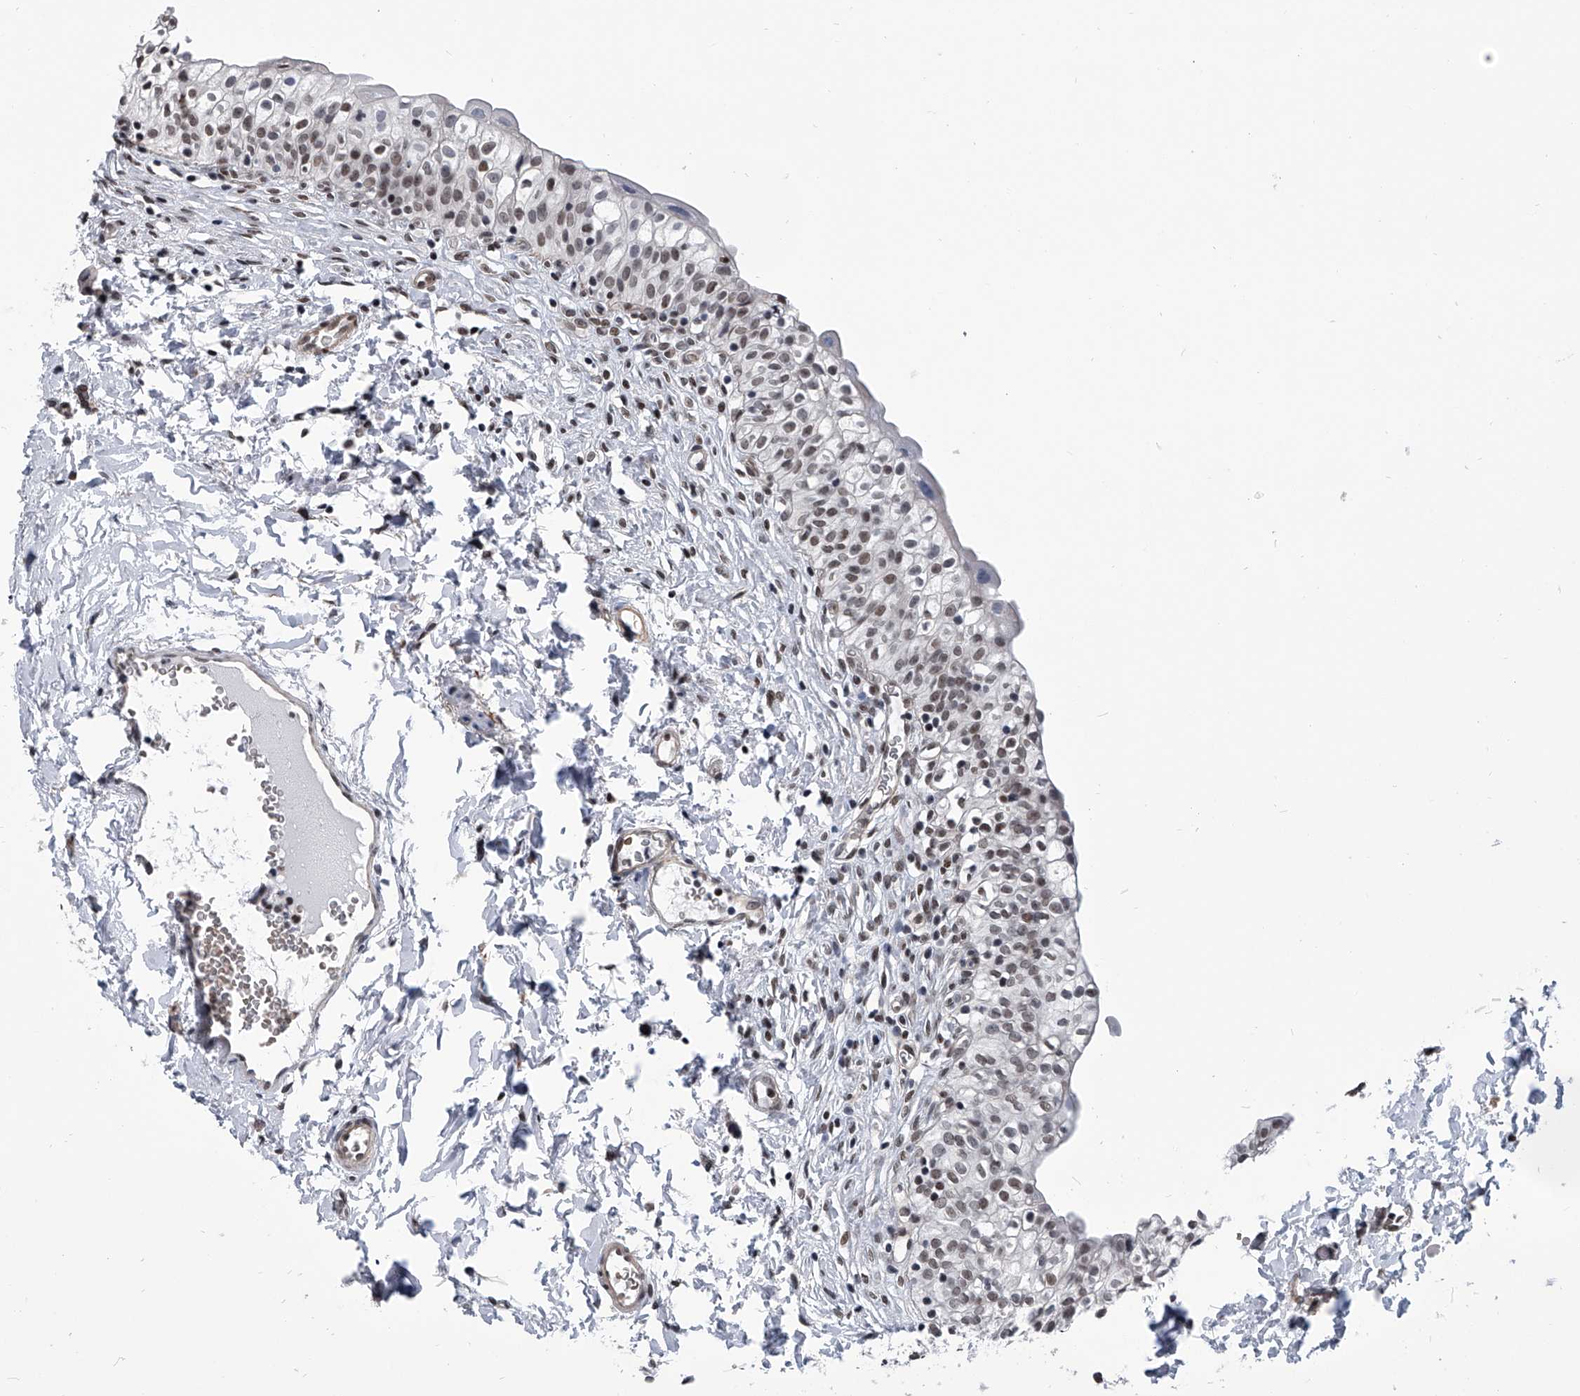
{"staining": {"intensity": "moderate", "quantity": ">75%", "location": "nuclear"}, "tissue": "urinary bladder", "cell_type": "Urothelial cells", "image_type": "normal", "snomed": [{"axis": "morphology", "description": "Normal tissue, NOS"}, {"axis": "topography", "description": "Urinary bladder"}], "caption": "Moderate nuclear positivity for a protein is appreciated in approximately >75% of urothelial cells of unremarkable urinary bladder using immunohistochemistry (IHC).", "gene": "SIM2", "patient": {"sex": "male", "age": 55}}